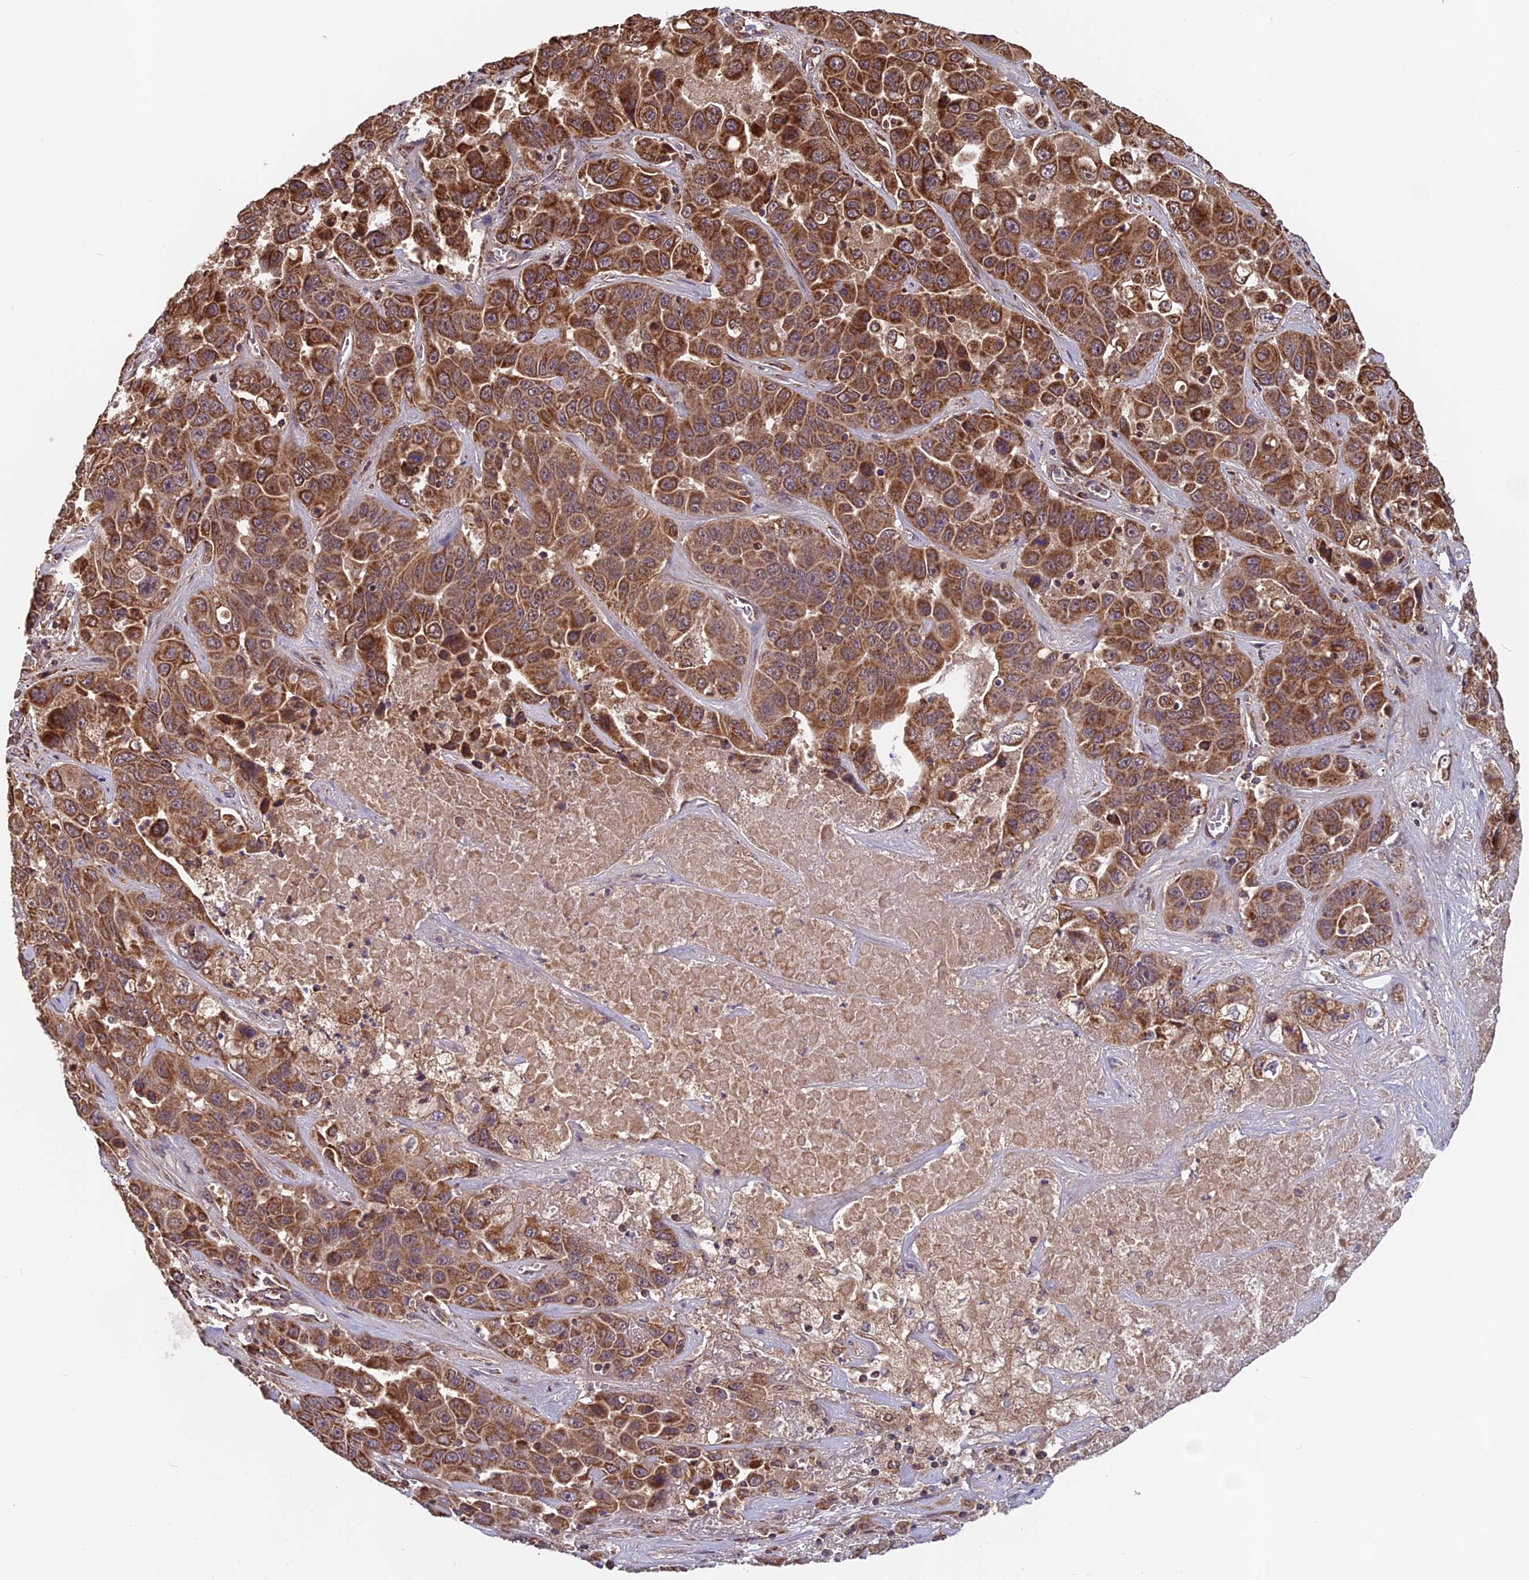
{"staining": {"intensity": "strong", "quantity": ">75%", "location": "cytoplasmic/membranous"}, "tissue": "liver cancer", "cell_type": "Tumor cells", "image_type": "cancer", "snomed": [{"axis": "morphology", "description": "Cholangiocarcinoma"}, {"axis": "topography", "description": "Liver"}], "caption": "This is an image of IHC staining of liver cancer (cholangiocarcinoma), which shows strong expression in the cytoplasmic/membranous of tumor cells.", "gene": "CCDC15", "patient": {"sex": "female", "age": 52}}